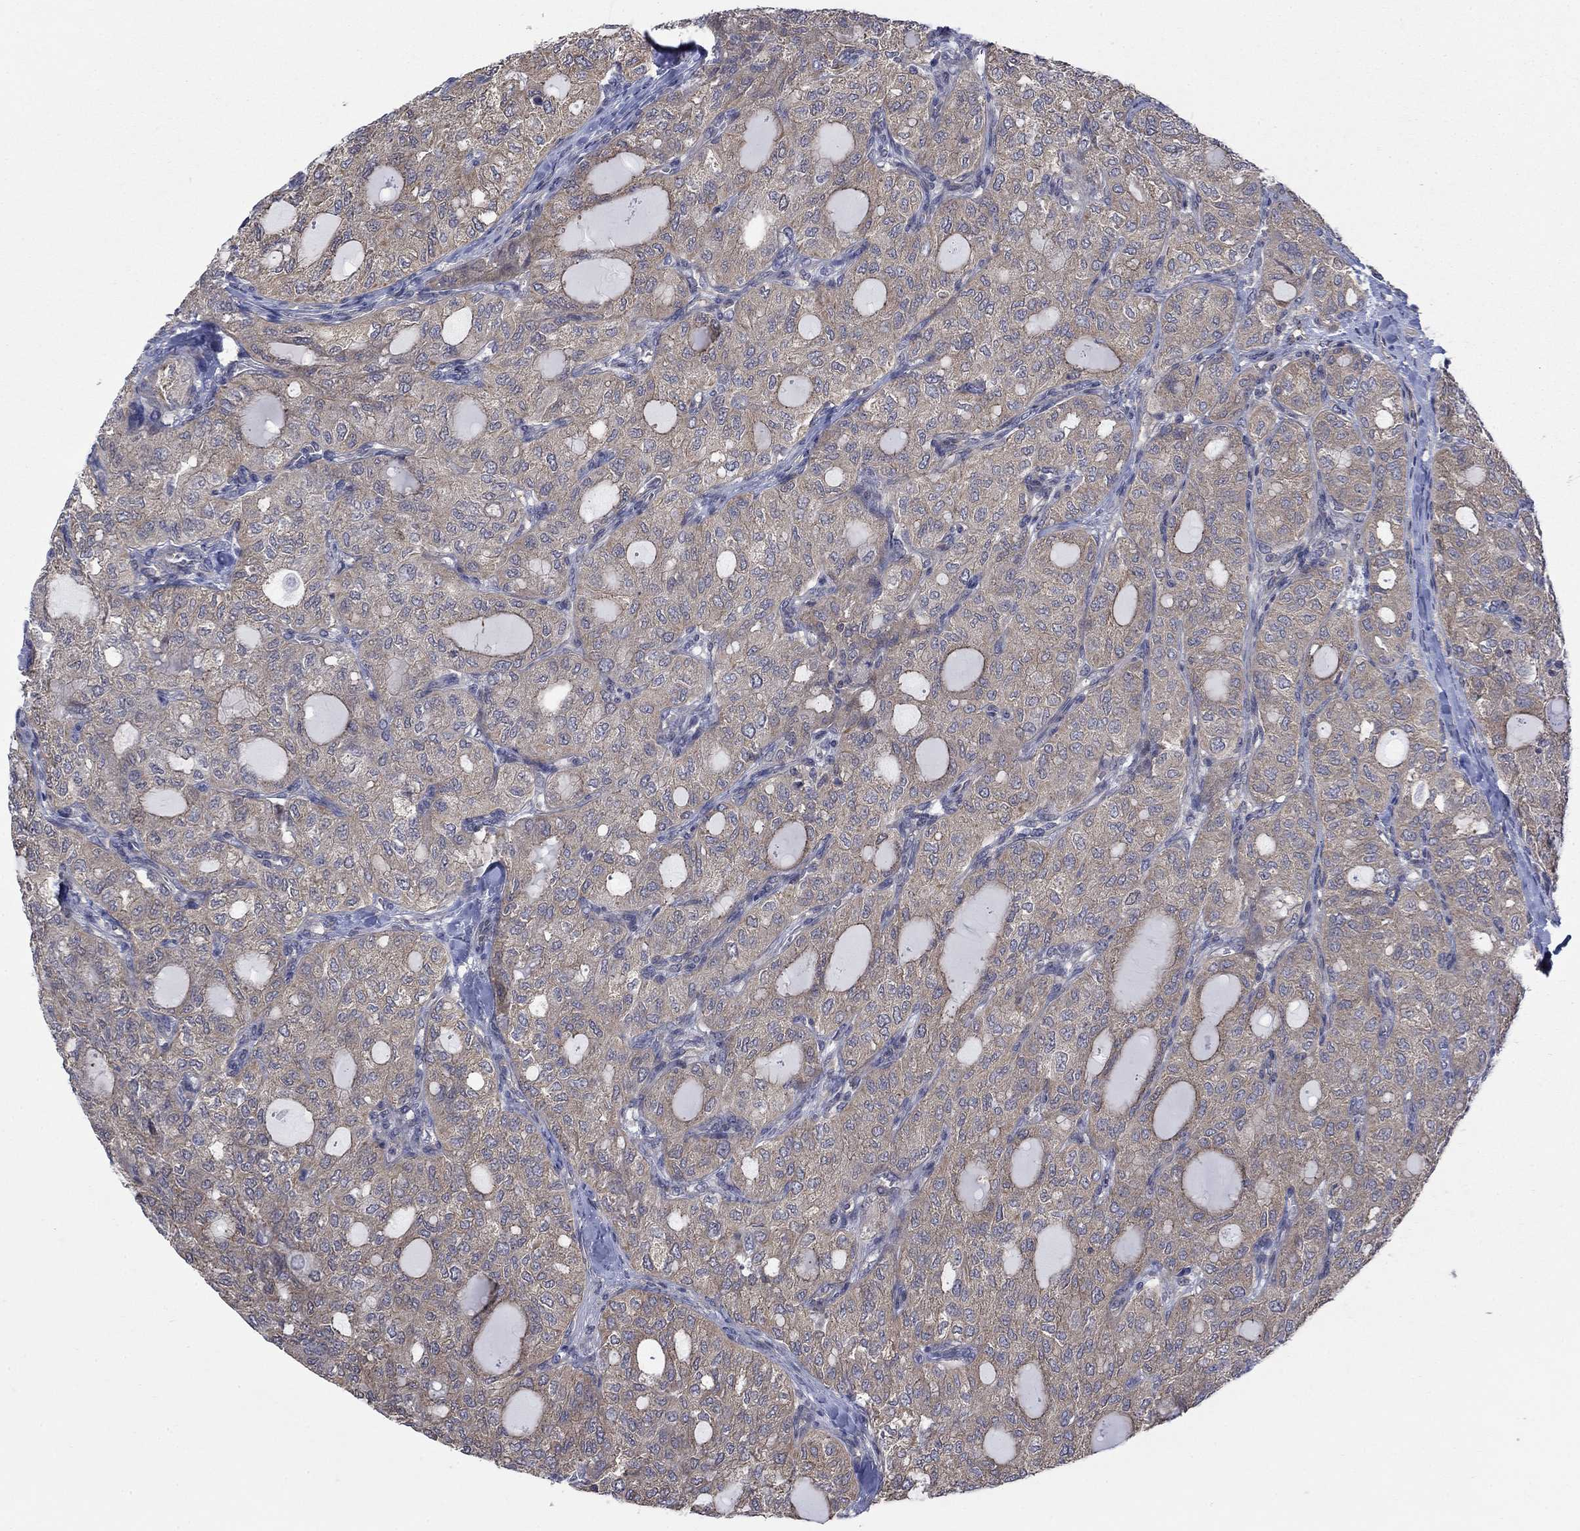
{"staining": {"intensity": "negative", "quantity": "none", "location": "none"}, "tissue": "thyroid cancer", "cell_type": "Tumor cells", "image_type": "cancer", "snomed": [{"axis": "morphology", "description": "Follicular adenoma carcinoma, NOS"}, {"axis": "topography", "description": "Thyroid gland"}], "caption": "Immunohistochemistry (IHC) photomicrograph of neoplastic tissue: human thyroid follicular adenoma carcinoma stained with DAB (3,3'-diaminobenzidine) reveals no significant protein expression in tumor cells.", "gene": "PDZD2", "patient": {"sex": "male", "age": 75}}